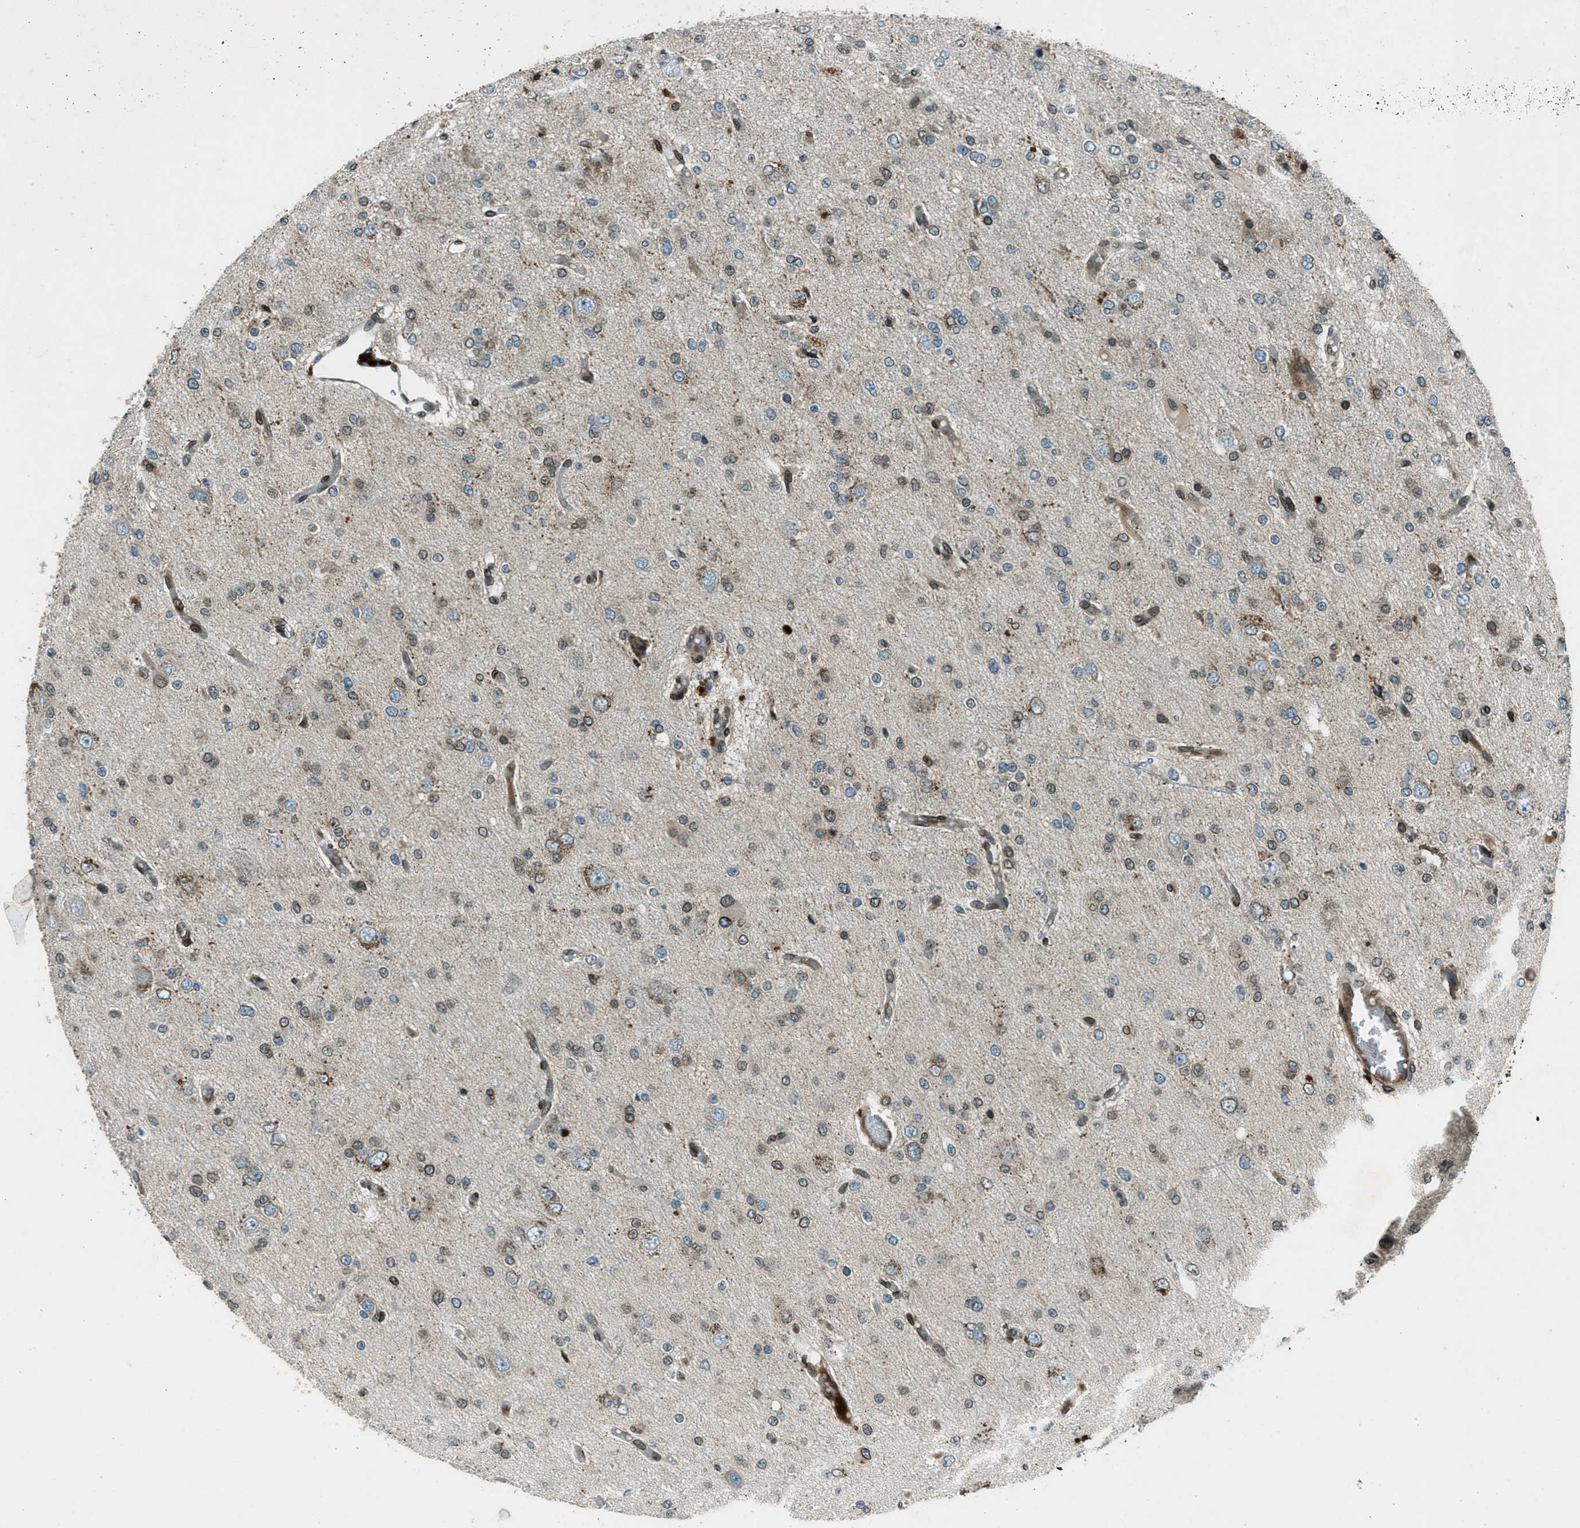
{"staining": {"intensity": "moderate", "quantity": "25%-75%", "location": "cytoplasmic/membranous,nuclear"}, "tissue": "glioma", "cell_type": "Tumor cells", "image_type": "cancer", "snomed": [{"axis": "morphology", "description": "Glioma, malignant, Low grade"}, {"axis": "topography", "description": "Brain"}], "caption": "Immunohistochemistry (DAB) staining of human glioma shows moderate cytoplasmic/membranous and nuclear protein positivity in about 25%-75% of tumor cells.", "gene": "LEMD2", "patient": {"sex": "male", "age": 38}}